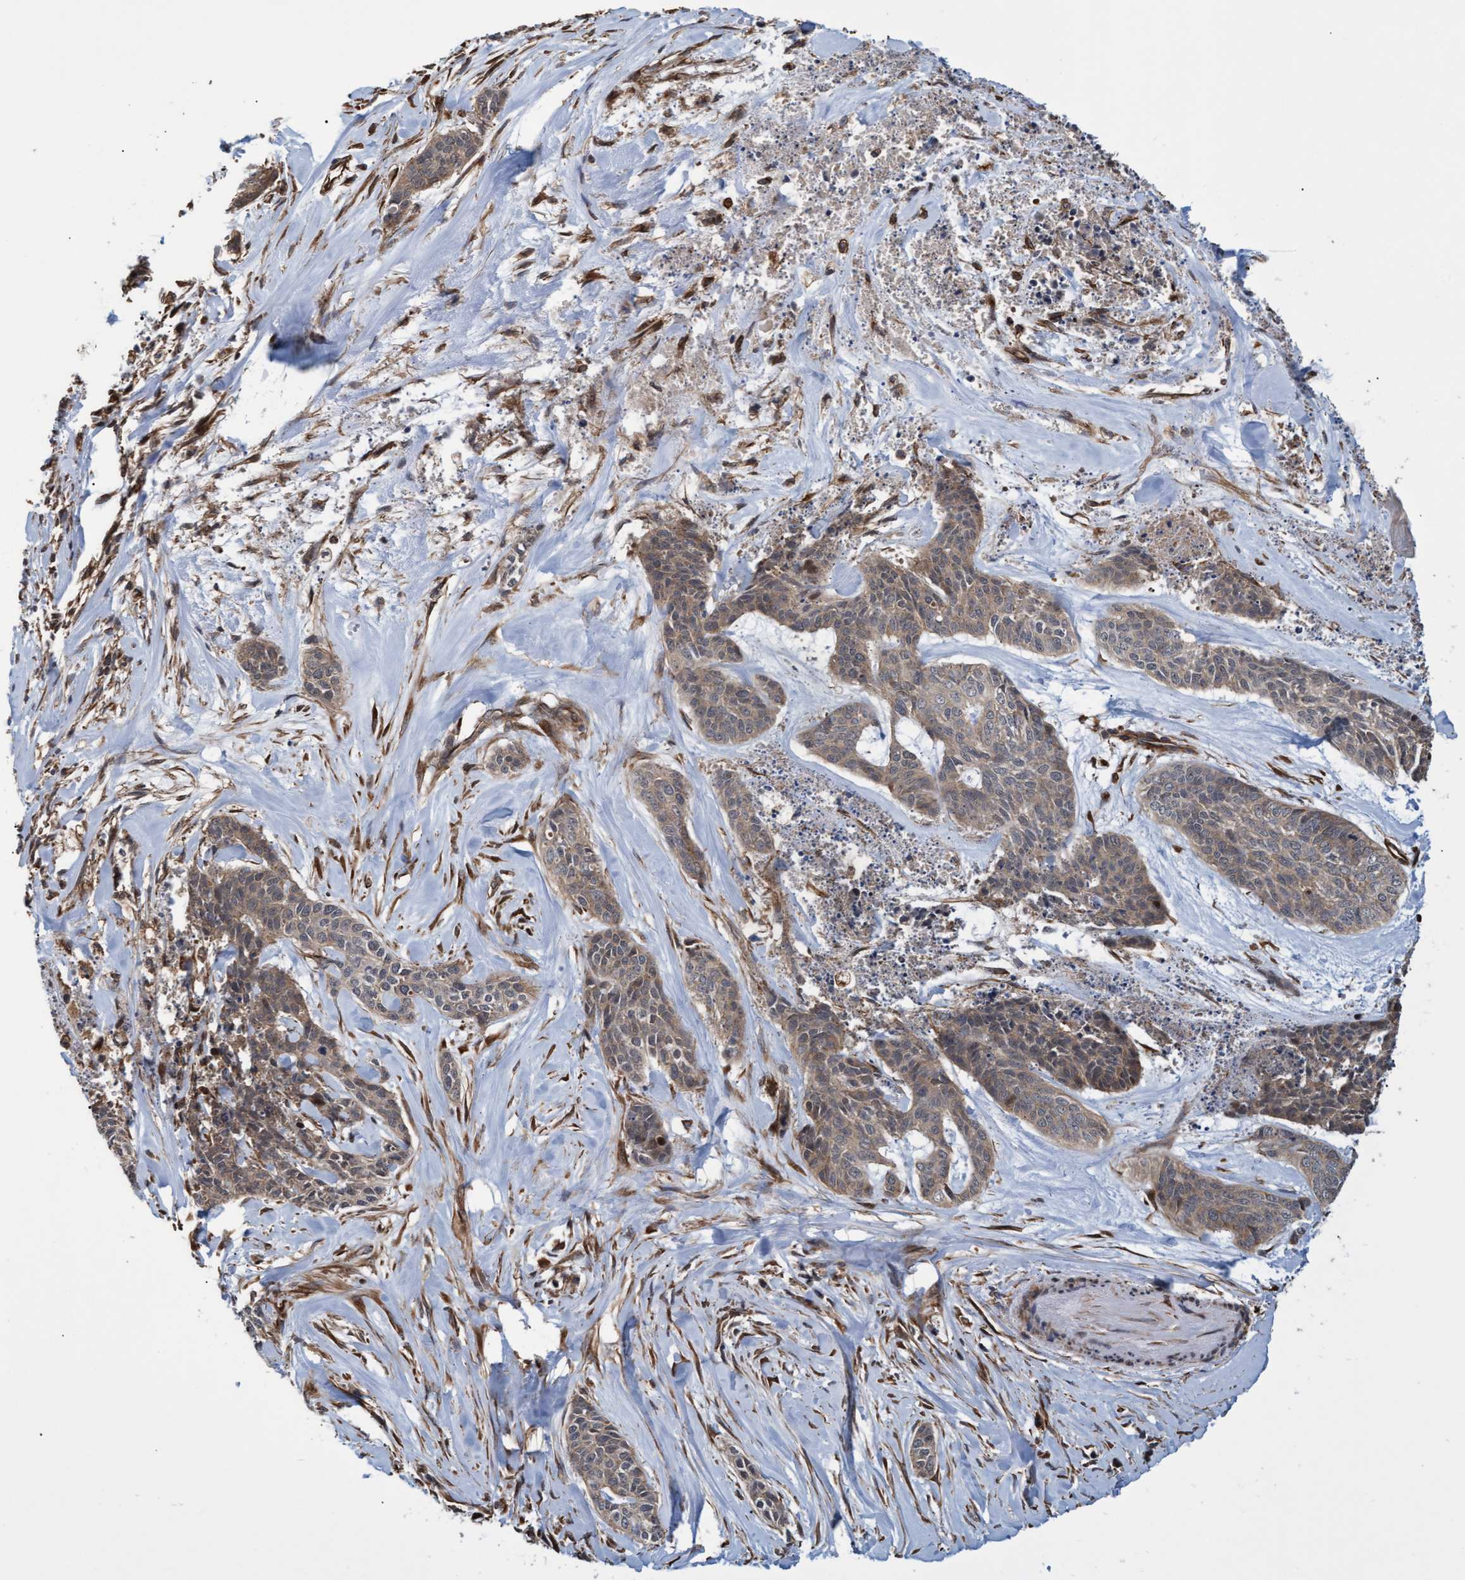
{"staining": {"intensity": "weak", "quantity": ">75%", "location": "cytoplasmic/membranous"}, "tissue": "skin cancer", "cell_type": "Tumor cells", "image_type": "cancer", "snomed": [{"axis": "morphology", "description": "Basal cell carcinoma"}, {"axis": "topography", "description": "Skin"}], "caption": "Basal cell carcinoma (skin) stained with a protein marker reveals weak staining in tumor cells.", "gene": "TNFRSF10B", "patient": {"sex": "female", "age": 64}}